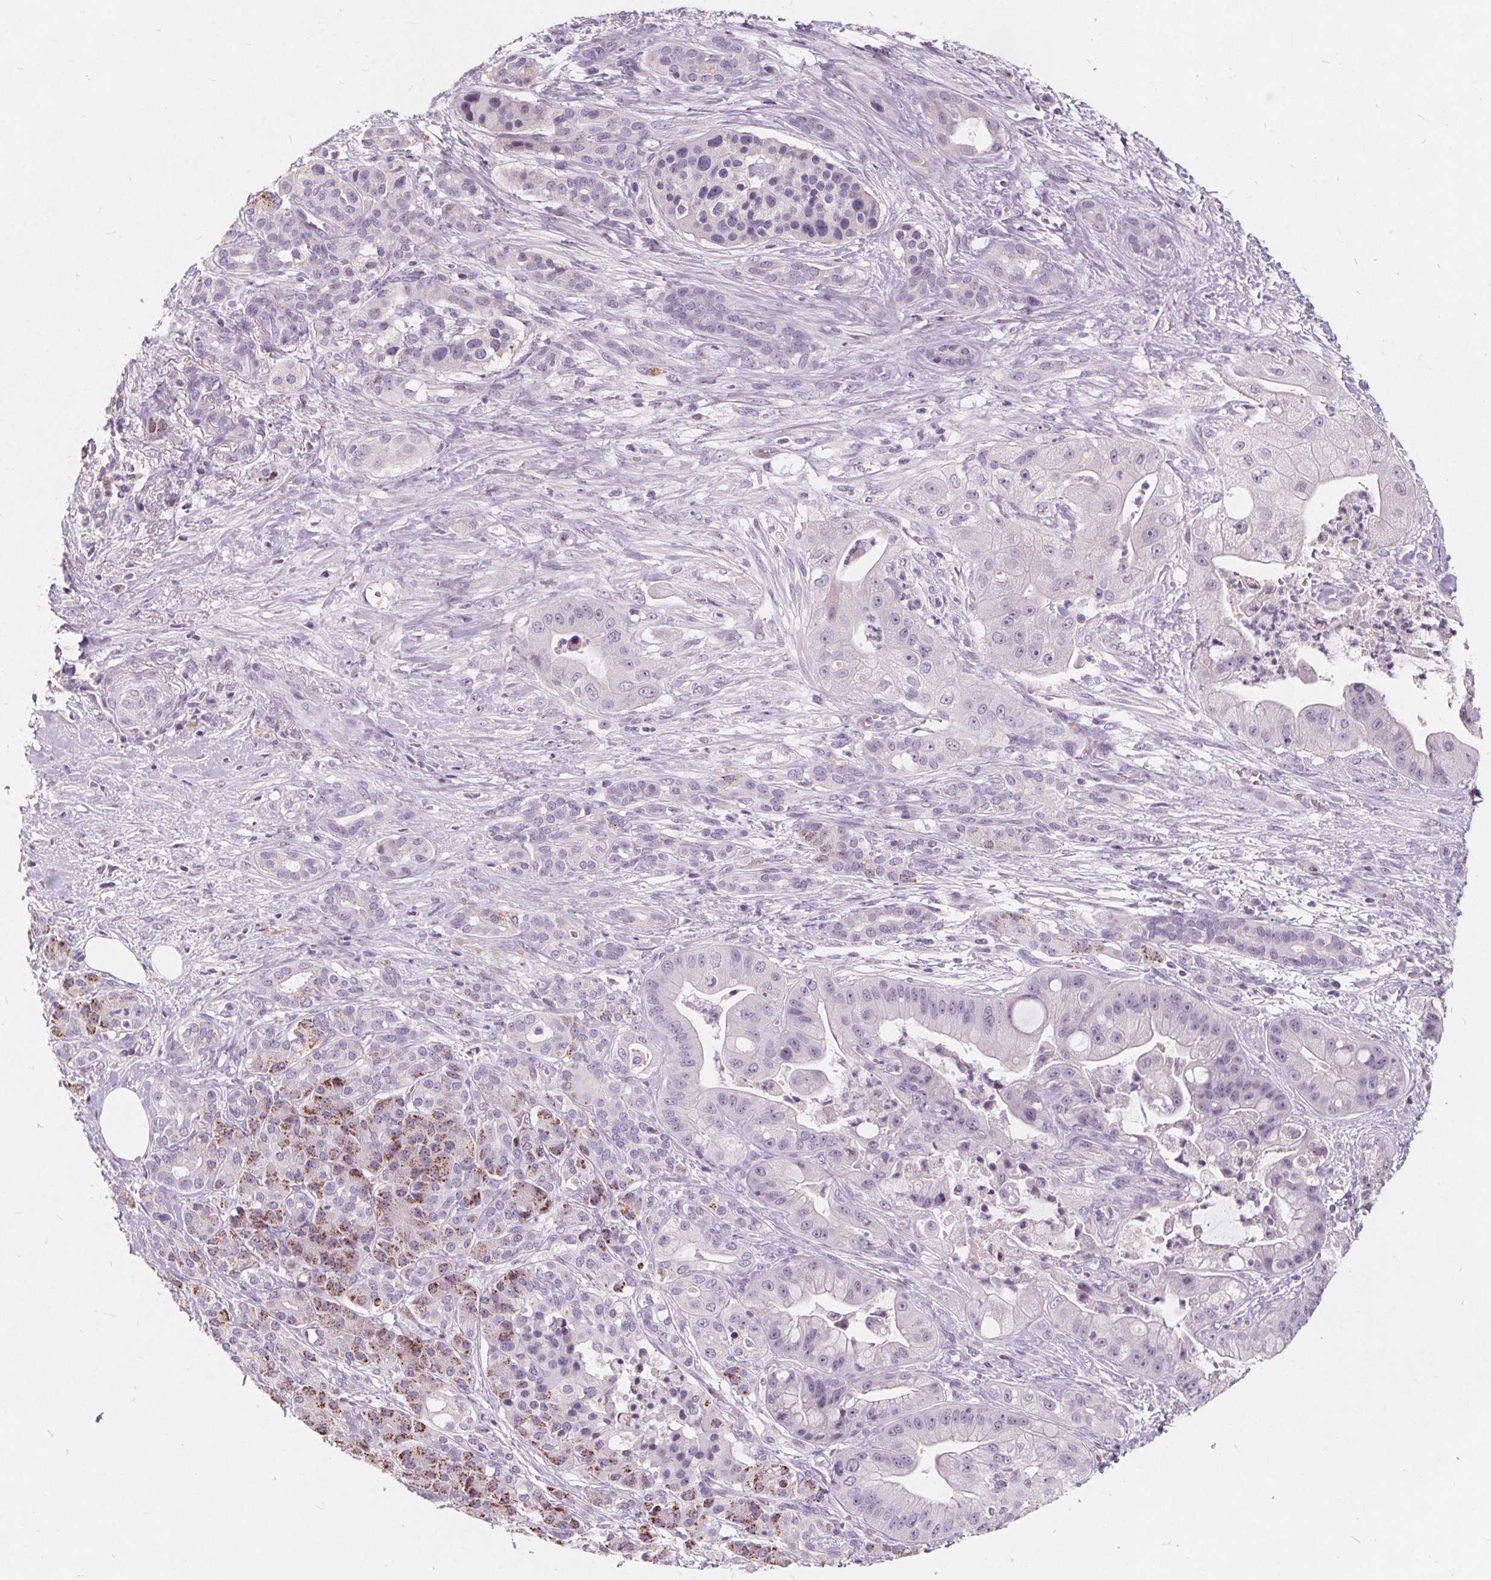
{"staining": {"intensity": "negative", "quantity": "none", "location": "none"}, "tissue": "pancreatic cancer", "cell_type": "Tumor cells", "image_type": "cancer", "snomed": [{"axis": "morphology", "description": "Normal tissue, NOS"}, {"axis": "morphology", "description": "Inflammation, NOS"}, {"axis": "morphology", "description": "Adenocarcinoma, NOS"}, {"axis": "topography", "description": "Pancreas"}], "caption": "Pancreatic cancer (adenocarcinoma) was stained to show a protein in brown. There is no significant staining in tumor cells.", "gene": "PLA2G2E", "patient": {"sex": "male", "age": 57}}